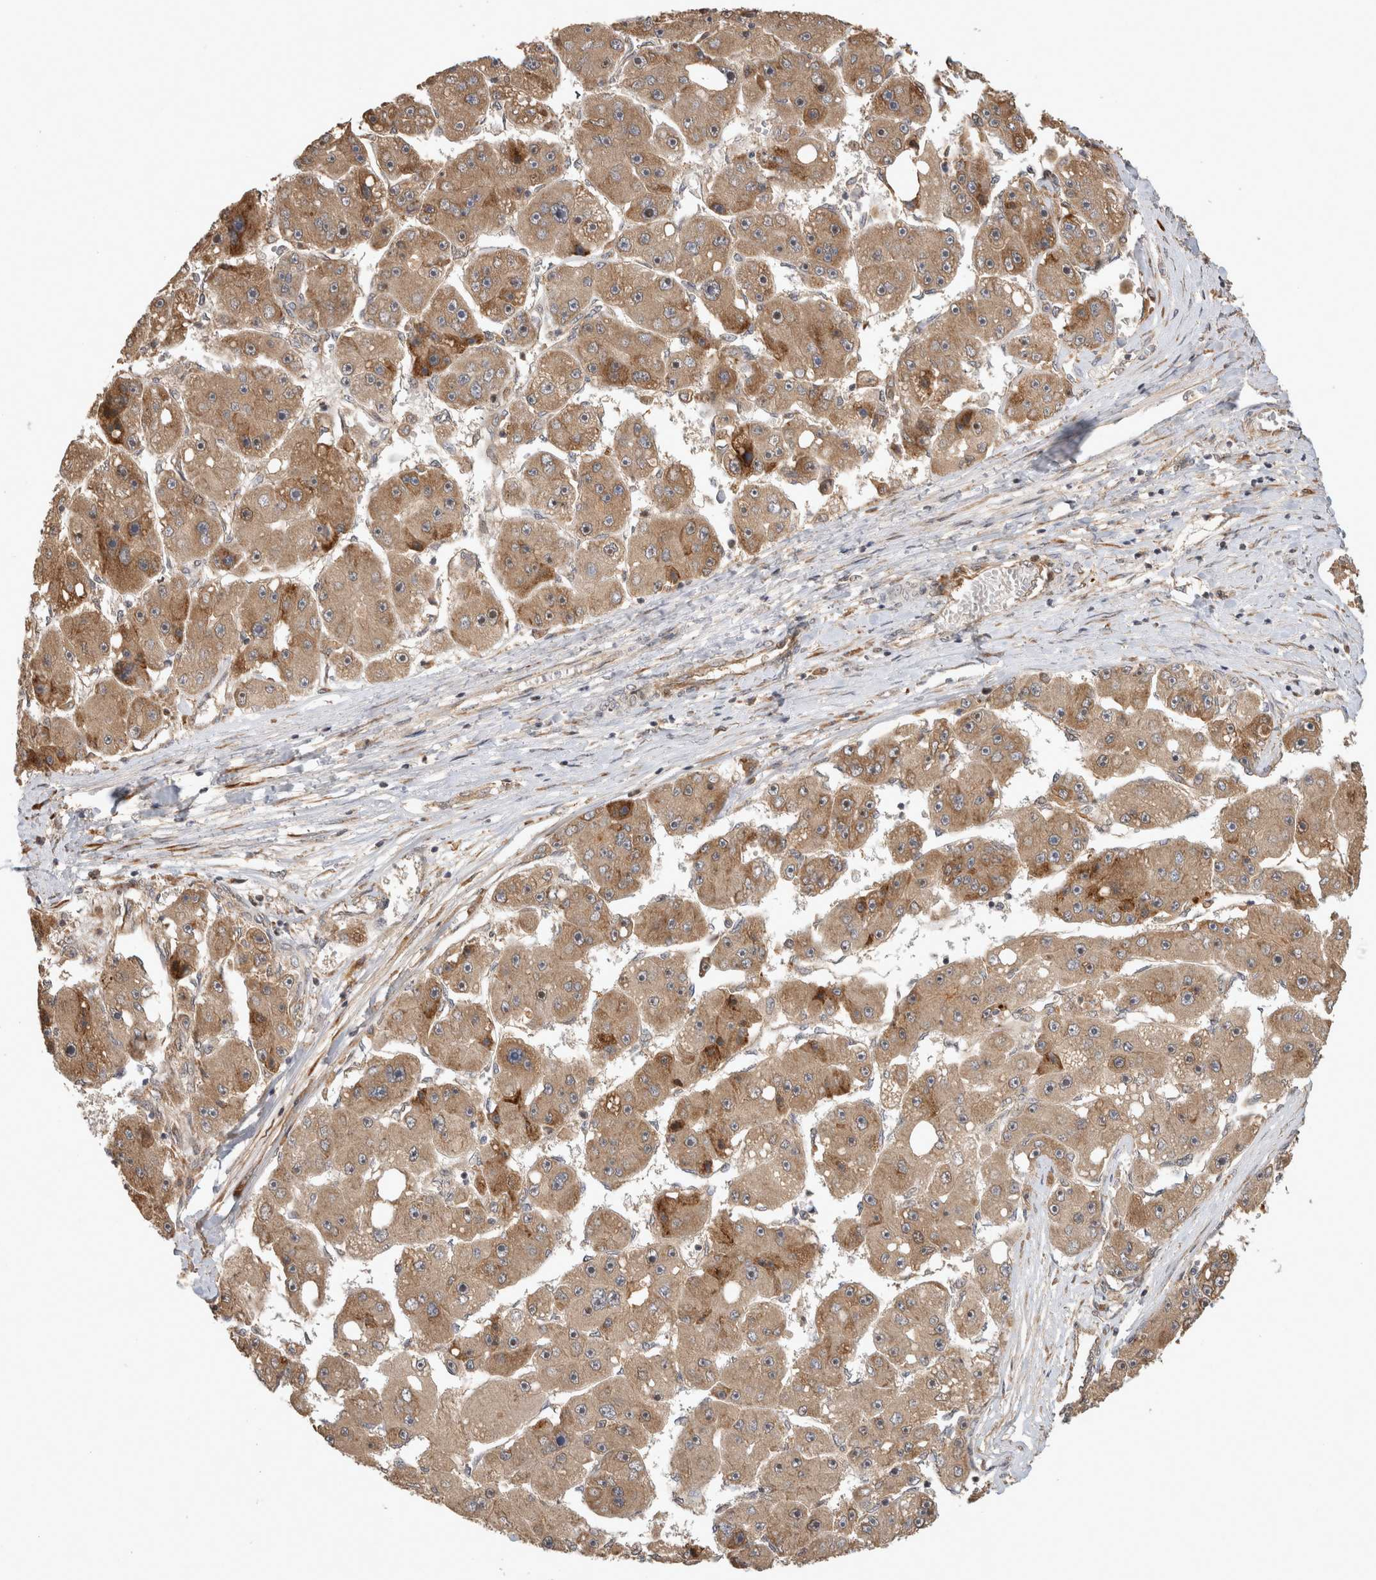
{"staining": {"intensity": "moderate", "quantity": ">75%", "location": "cytoplasmic/membranous"}, "tissue": "liver cancer", "cell_type": "Tumor cells", "image_type": "cancer", "snomed": [{"axis": "morphology", "description": "Carcinoma, Hepatocellular, NOS"}, {"axis": "topography", "description": "Liver"}], "caption": "Liver hepatocellular carcinoma stained with DAB (3,3'-diaminobenzidine) IHC exhibits medium levels of moderate cytoplasmic/membranous positivity in about >75% of tumor cells. The staining is performed using DAB (3,3'-diaminobenzidine) brown chromogen to label protein expression. The nuclei are counter-stained blue using hematoxylin.", "gene": "PCDHB15", "patient": {"sex": "female", "age": 61}}